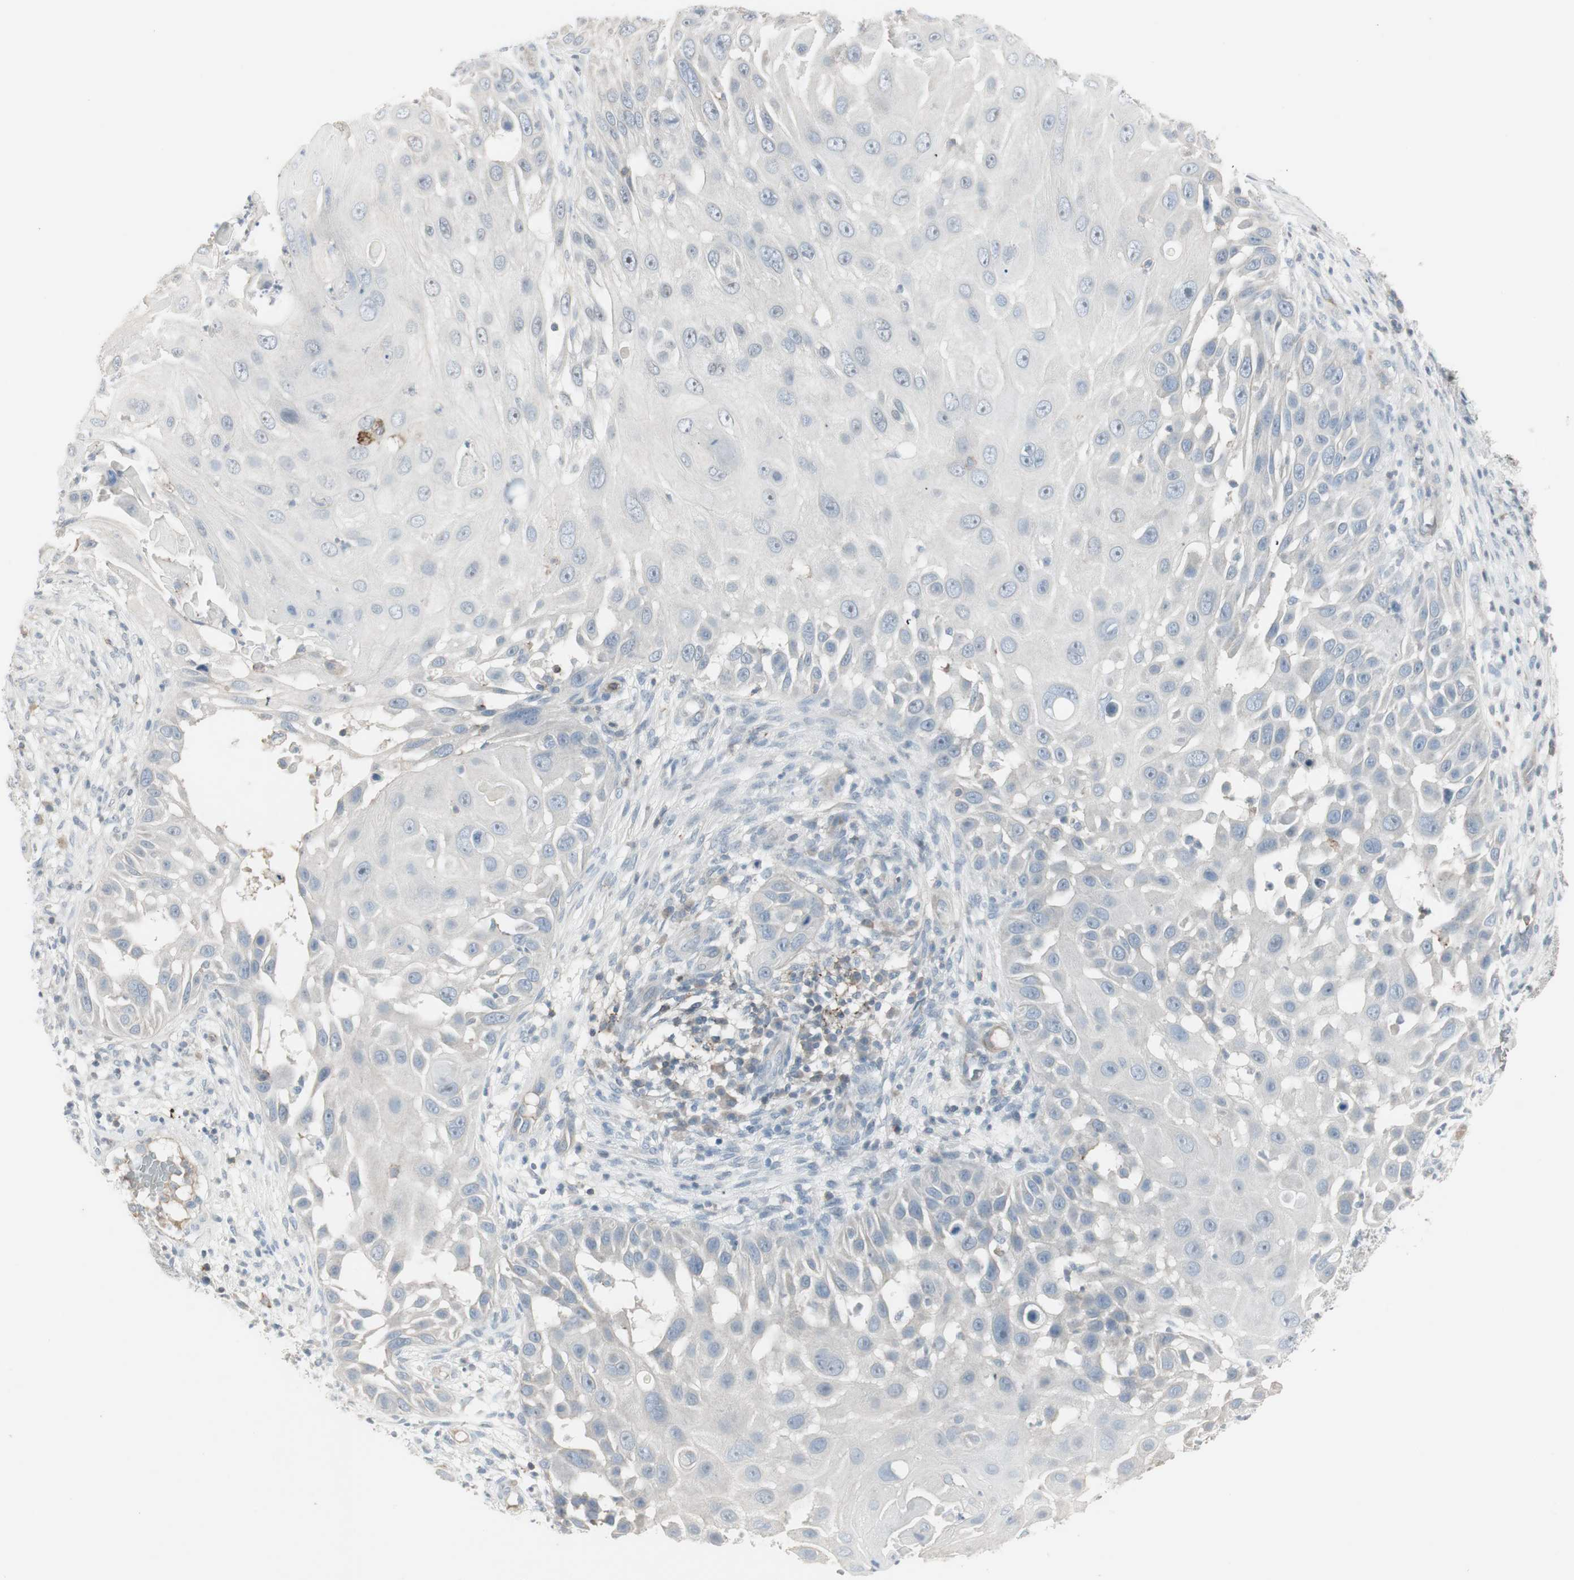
{"staining": {"intensity": "negative", "quantity": "none", "location": "none"}, "tissue": "skin cancer", "cell_type": "Tumor cells", "image_type": "cancer", "snomed": [{"axis": "morphology", "description": "Squamous cell carcinoma, NOS"}, {"axis": "topography", "description": "Skin"}], "caption": "Photomicrograph shows no significant protein expression in tumor cells of squamous cell carcinoma (skin). (DAB IHC visualized using brightfield microscopy, high magnification).", "gene": "MAP4K4", "patient": {"sex": "female", "age": 44}}